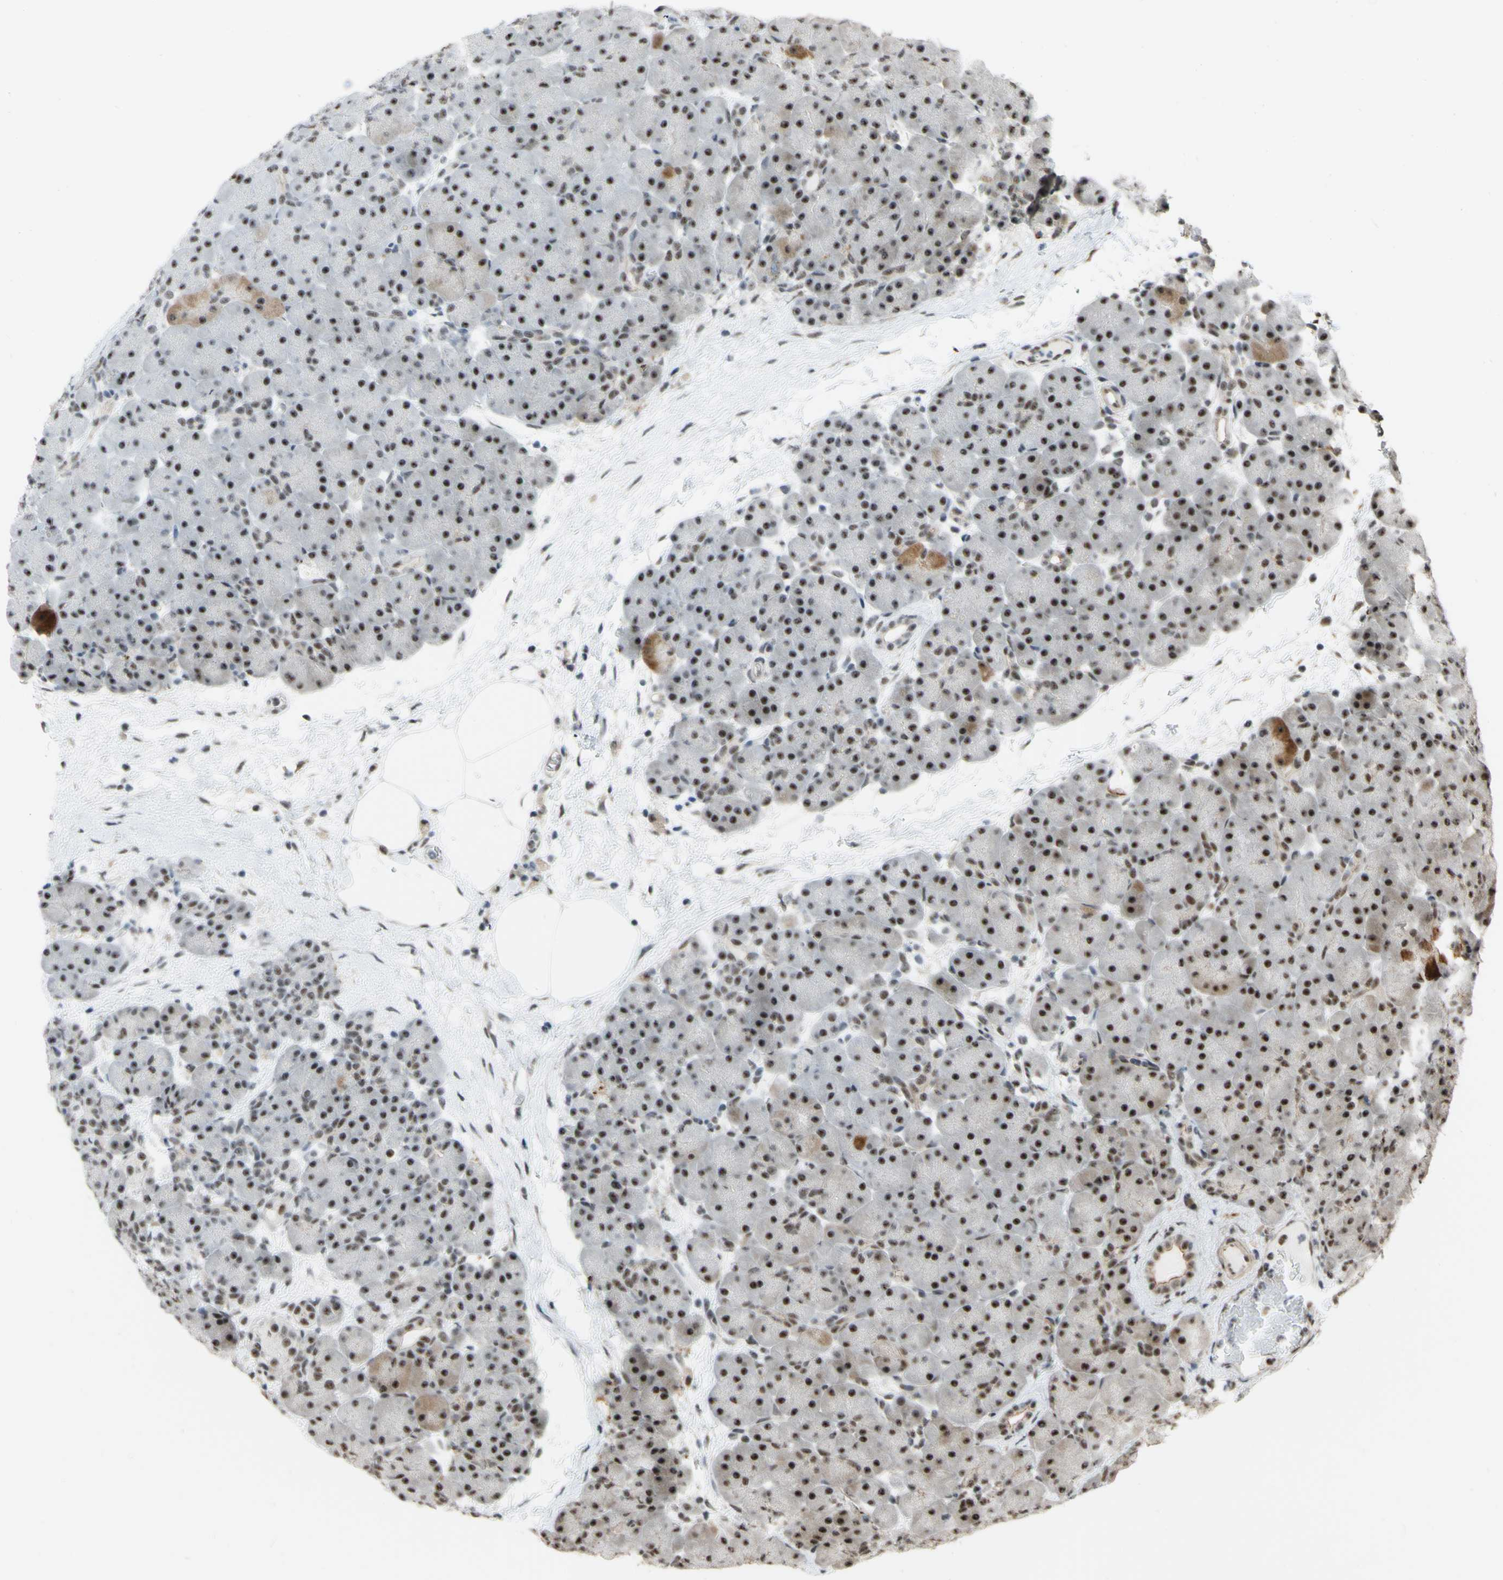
{"staining": {"intensity": "strong", "quantity": ">75%", "location": "nuclear"}, "tissue": "pancreas", "cell_type": "Exocrine glandular cells", "image_type": "normal", "snomed": [{"axis": "morphology", "description": "Normal tissue, NOS"}, {"axis": "topography", "description": "Pancreas"}], "caption": "Immunohistochemistry photomicrograph of benign pancreas: human pancreas stained using immunohistochemistry reveals high levels of strong protein expression localized specifically in the nuclear of exocrine glandular cells, appearing as a nuclear brown color.", "gene": "SAP18", "patient": {"sex": "male", "age": 66}}